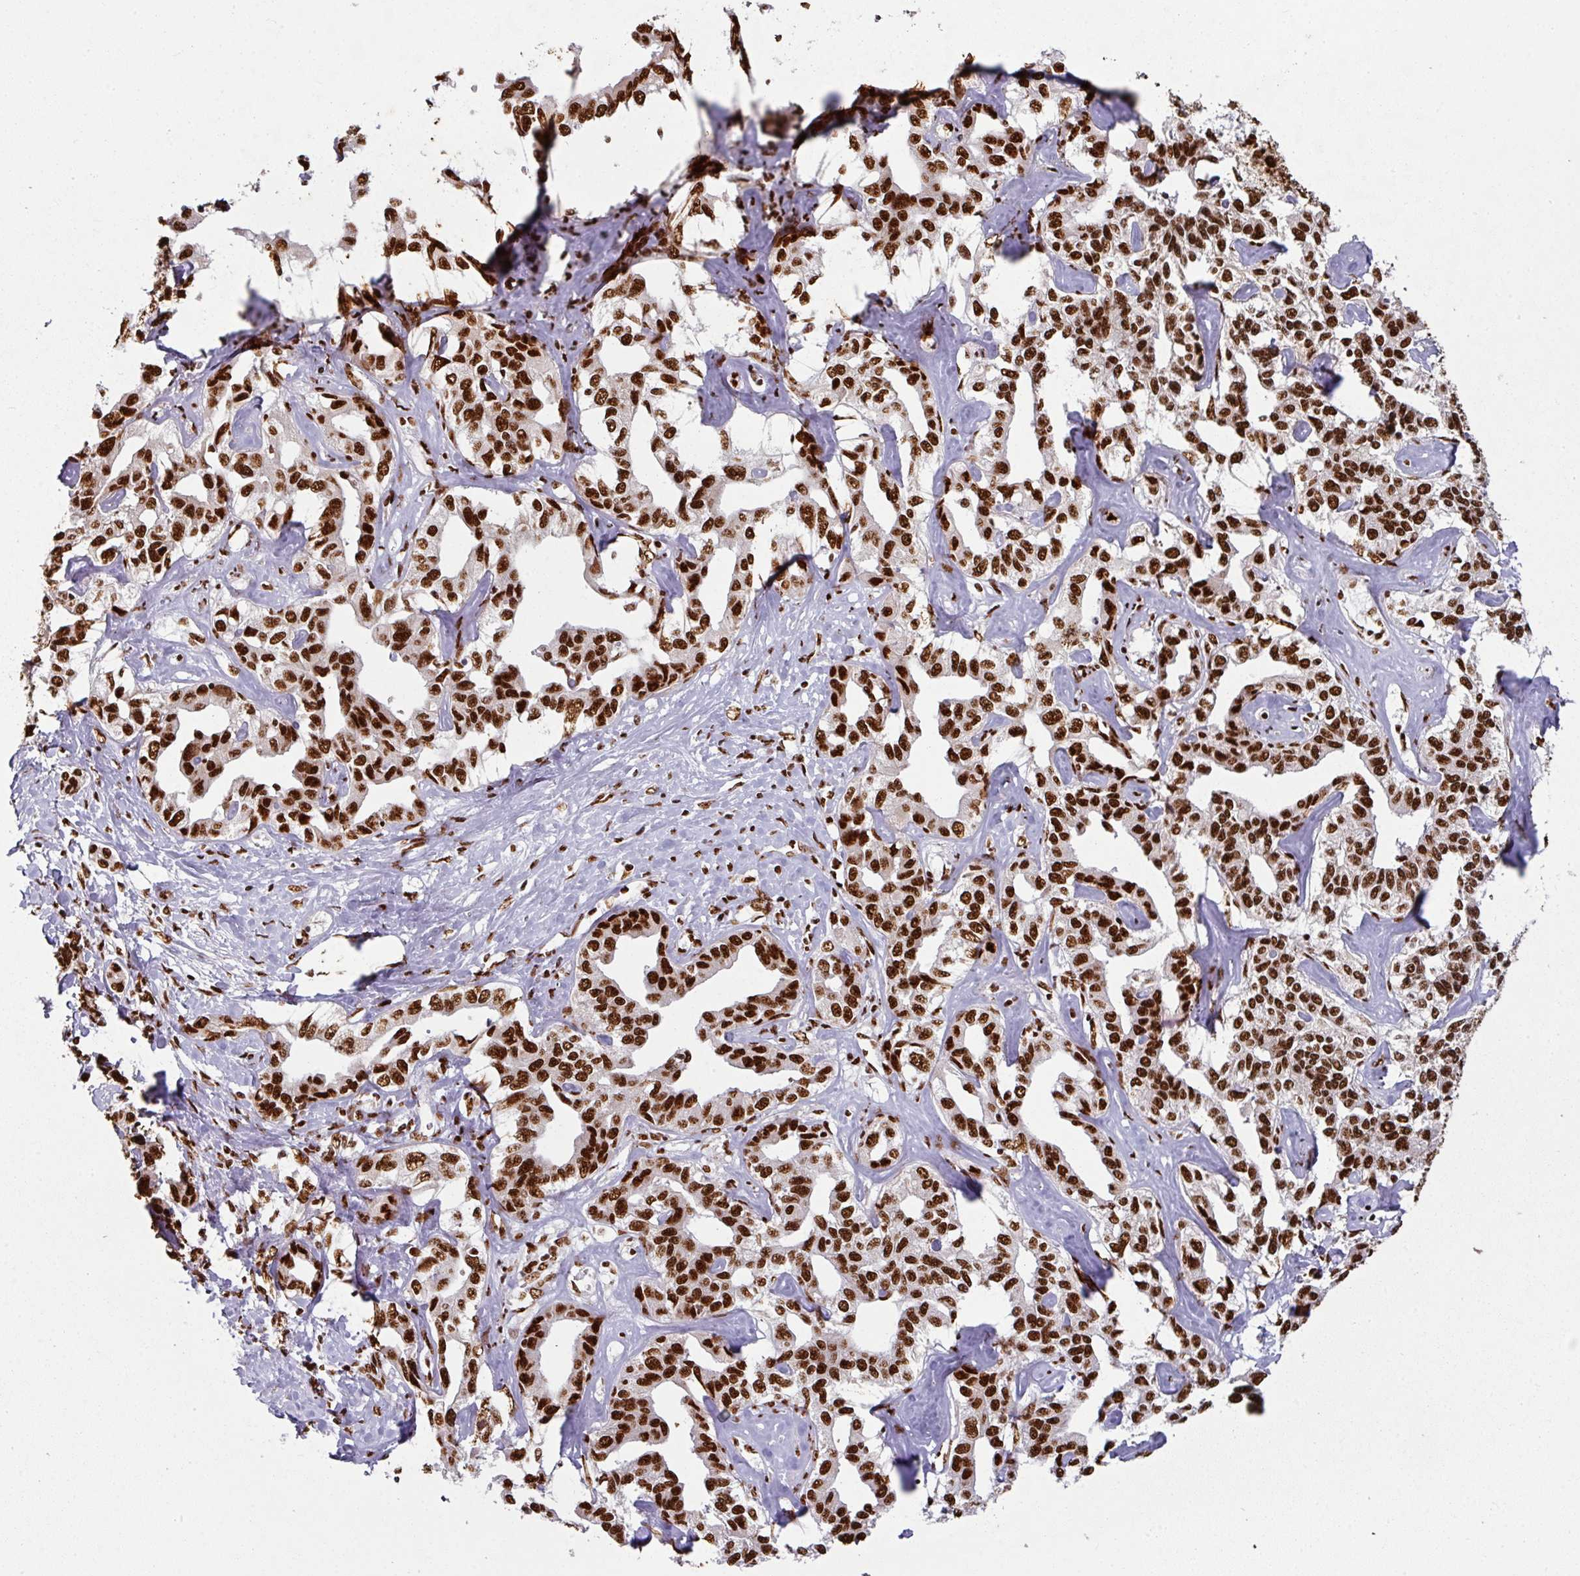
{"staining": {"intensity": "strong", "quantity": ">75%", "location": "nuclear"}, "tissue": "liver cancer", "cell_type": "Tumor cells", "image_type": "cancer", "snomed": [{"axis": "morphology", "description": "Cholangiocarcinoma"}, {"axis": "topography", "description": "Liver"}], "caption": "Liver cancer (cholangiocarcinoma) tissue exhibits strong nuclear expression in about >75% of tumor cells, visualized by immunohistochemistry.", "gene": "SIK3", "patient": {"sex": "male", "age": 59}}